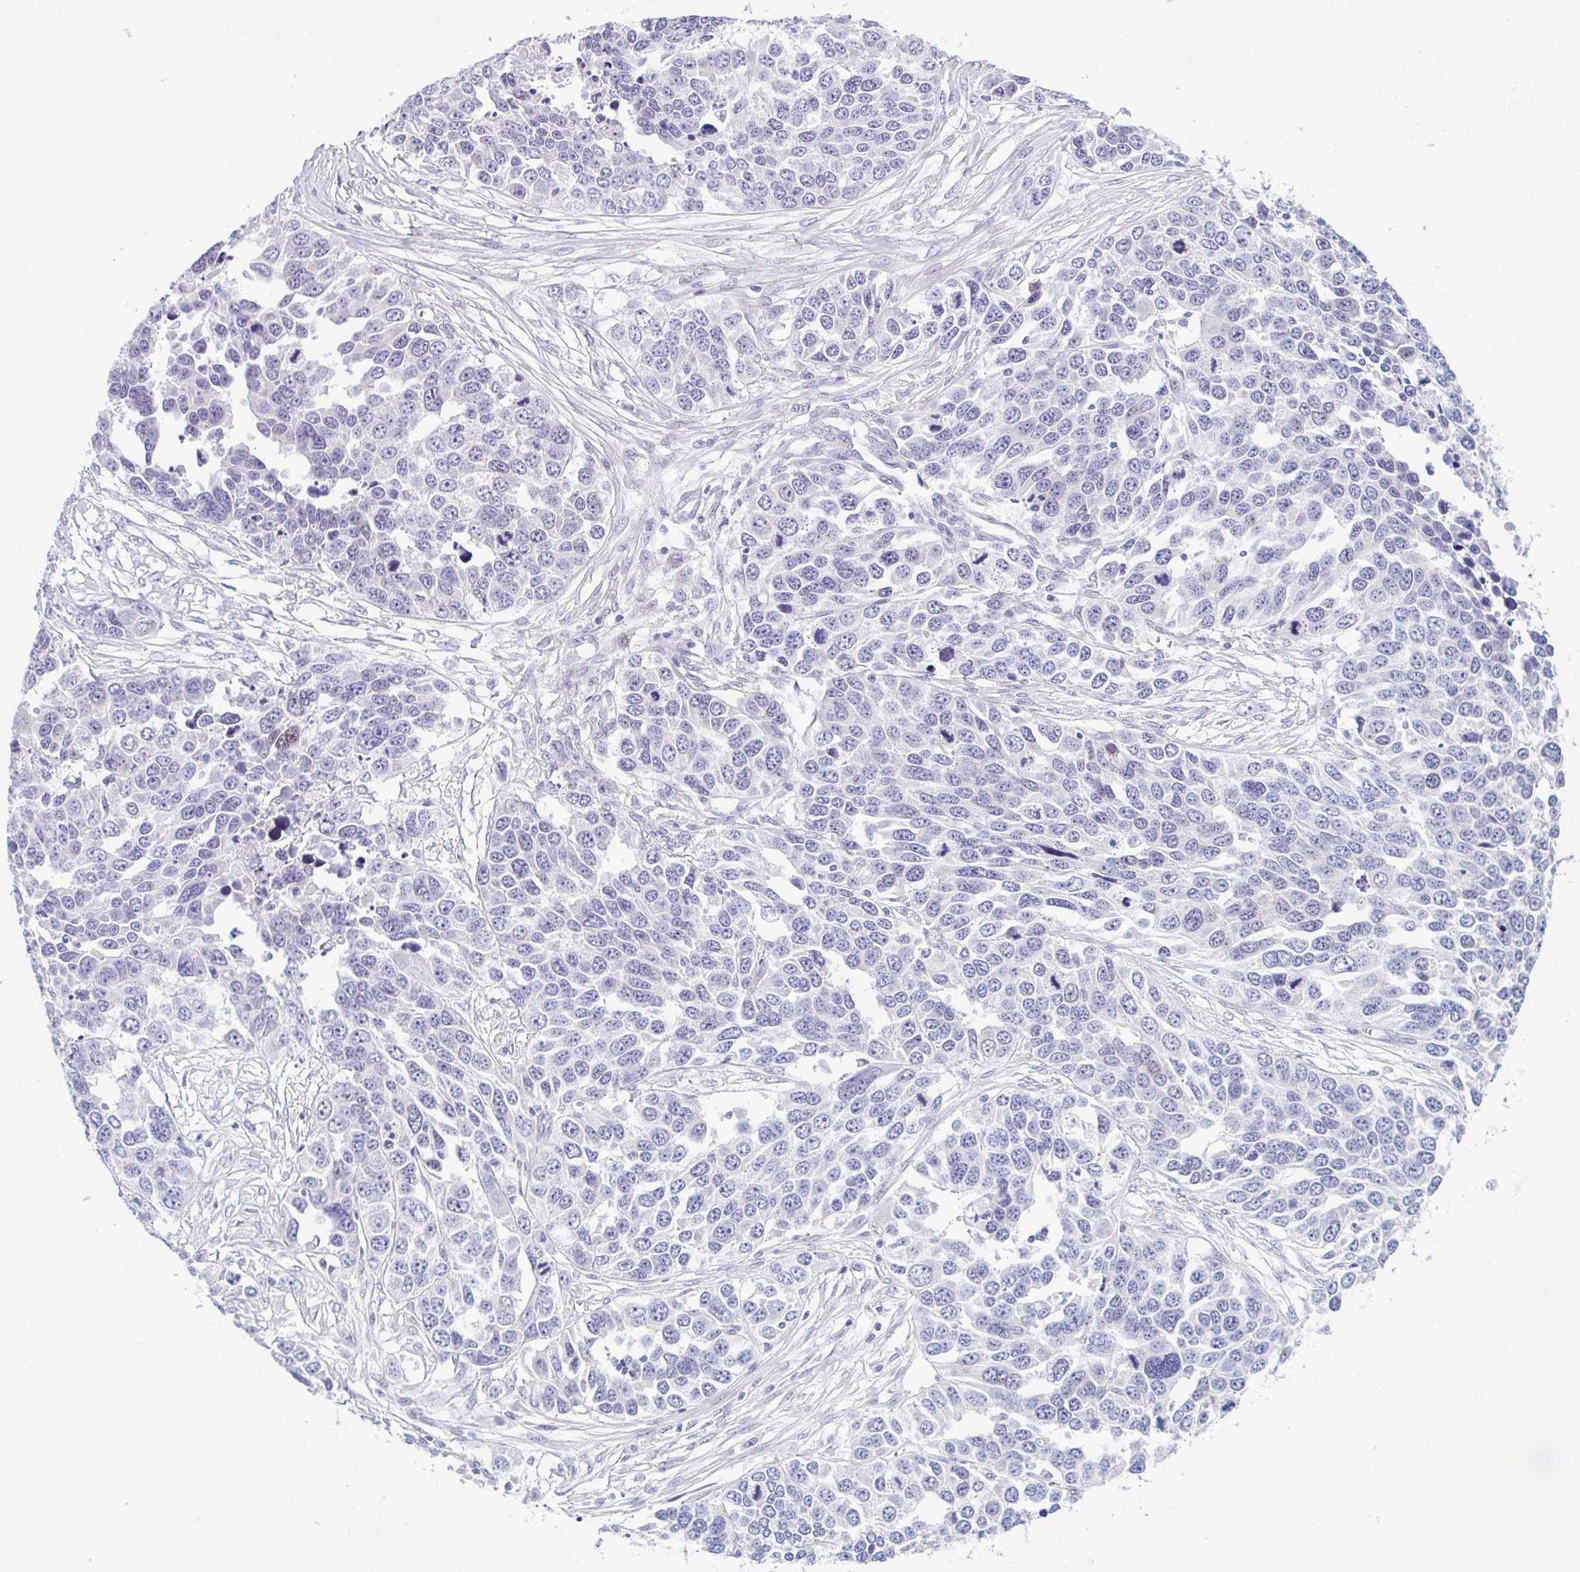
{"staining": {"intensity": "negative", "quantity": "none", "location": "none"}, "tissue": "ovarian cancer", "cell_type": "Tumor cells", "image_type": "cancer", "snomed": [{"axis": "morphology", "description": "Cystadenocarcinoma, serous, NOS"}, {"axis": "topography", "description": "Ovary"}], "caption": "Immunohistochemical staining of human ovarian cancer displays no significant positivity in tumor cells. (Brightfield microscopy of DAB (3,3'-diaminobenzidine) immunohistochemistry (IHC) at high magnification).", "gene": "FAM153A", "patient": {"sex": "female", "age": 76}}